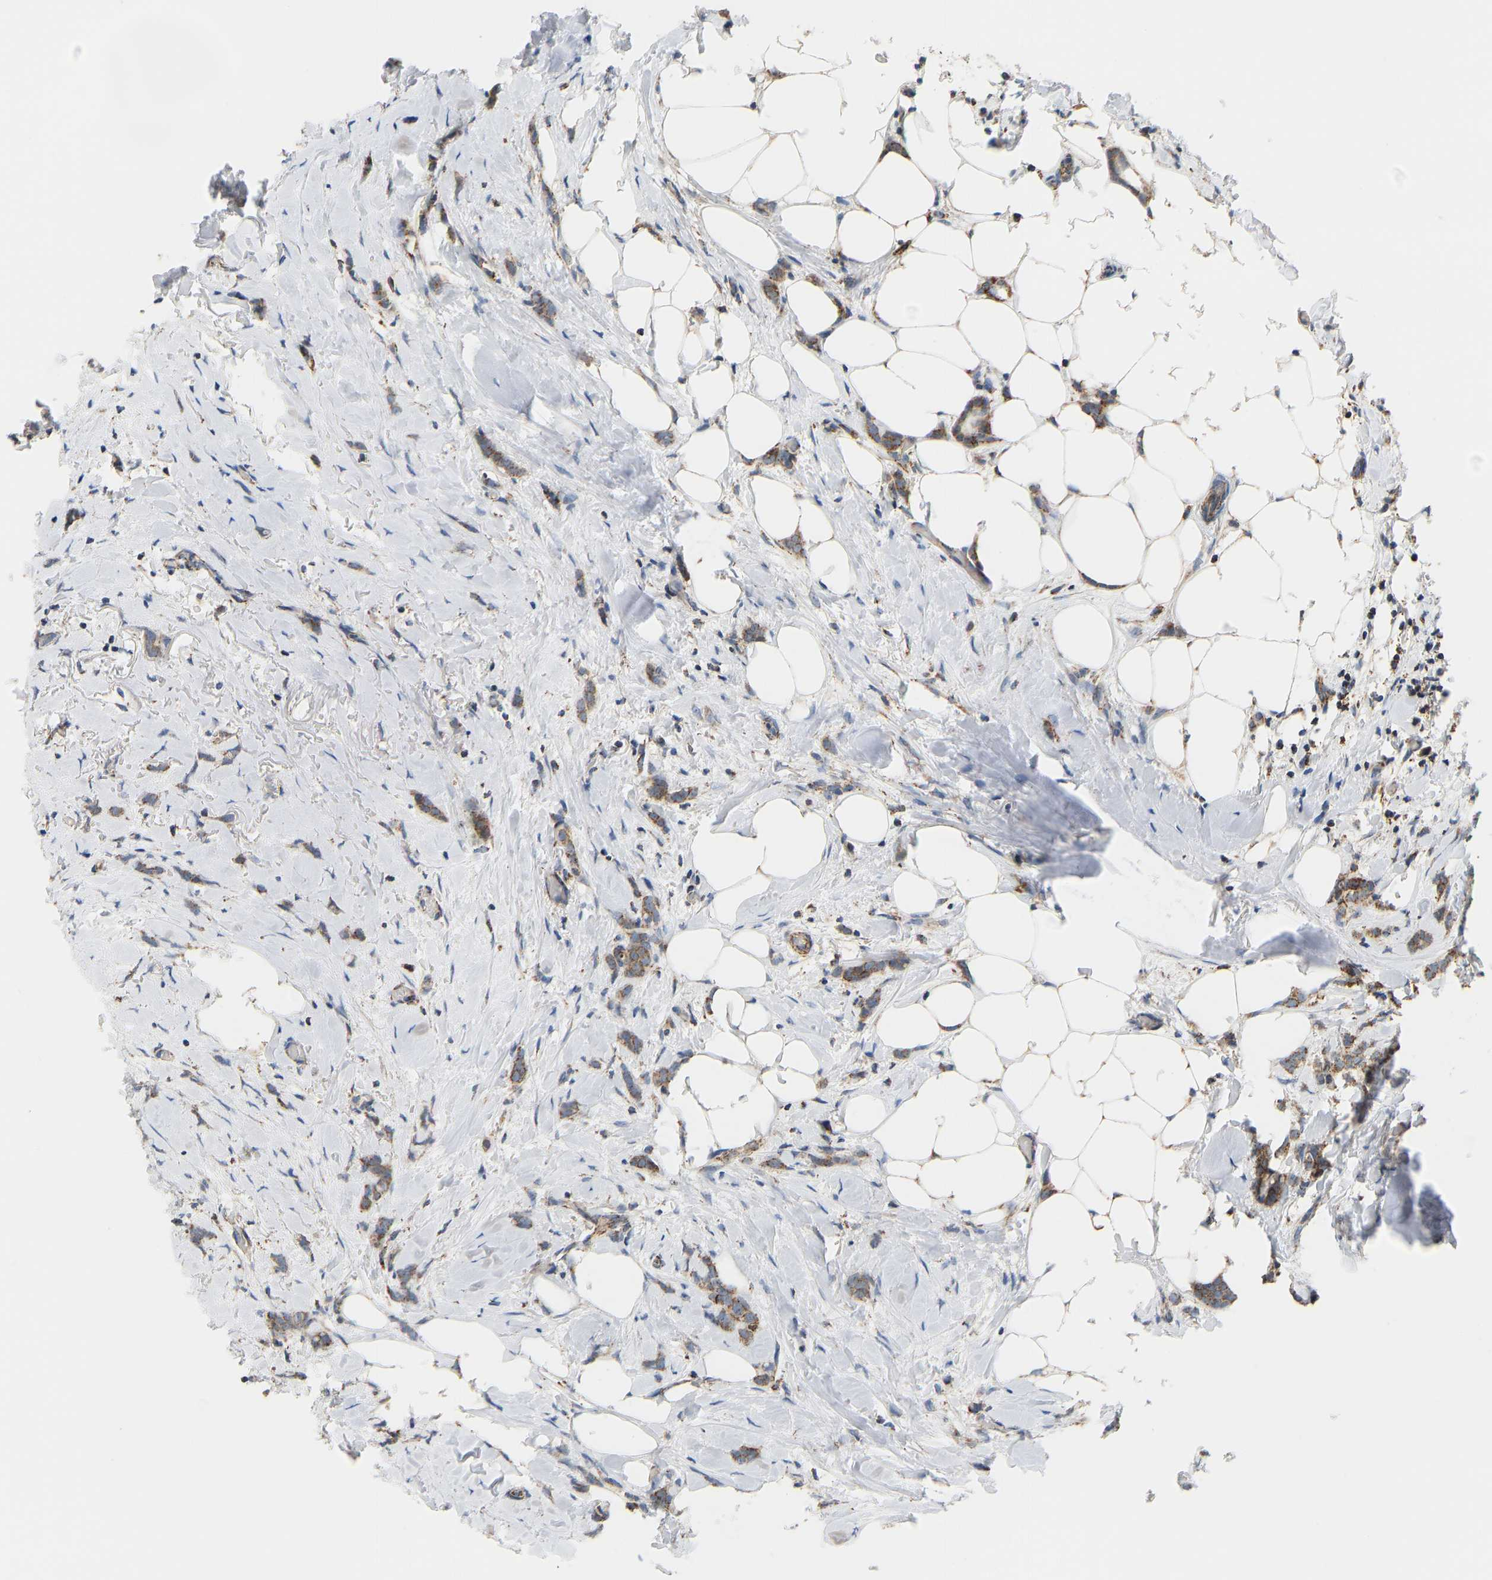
{"staining": {"intensity": "moderate", "quantity": ">75%", "location": "cytoplasmic/membranous"}, "tissue": "breast cancer", "cell_type": "Tumor cells", "image_type": "cancer", "snomed": [{"axis": "morphology", "description": "Lobular carcinoma, in situ"}, {"axis": "morphology", "description": "Lobular carcinoma"}, {"axis": "topography", "description": "Breast"}], "caption": "Lobular carcinoma (breast) was stained to show a protein in brown. There is medium levels of moderate cytoplasmic/membranous expression in approximately >75% of tumor cells. The staining is performed using DAB brown chromogen to label protein expression. The nuclei are counter-stained blue using hematoxylin.", "gene": "GPSM2", "patient": {"sex": "female", "age": 41}}